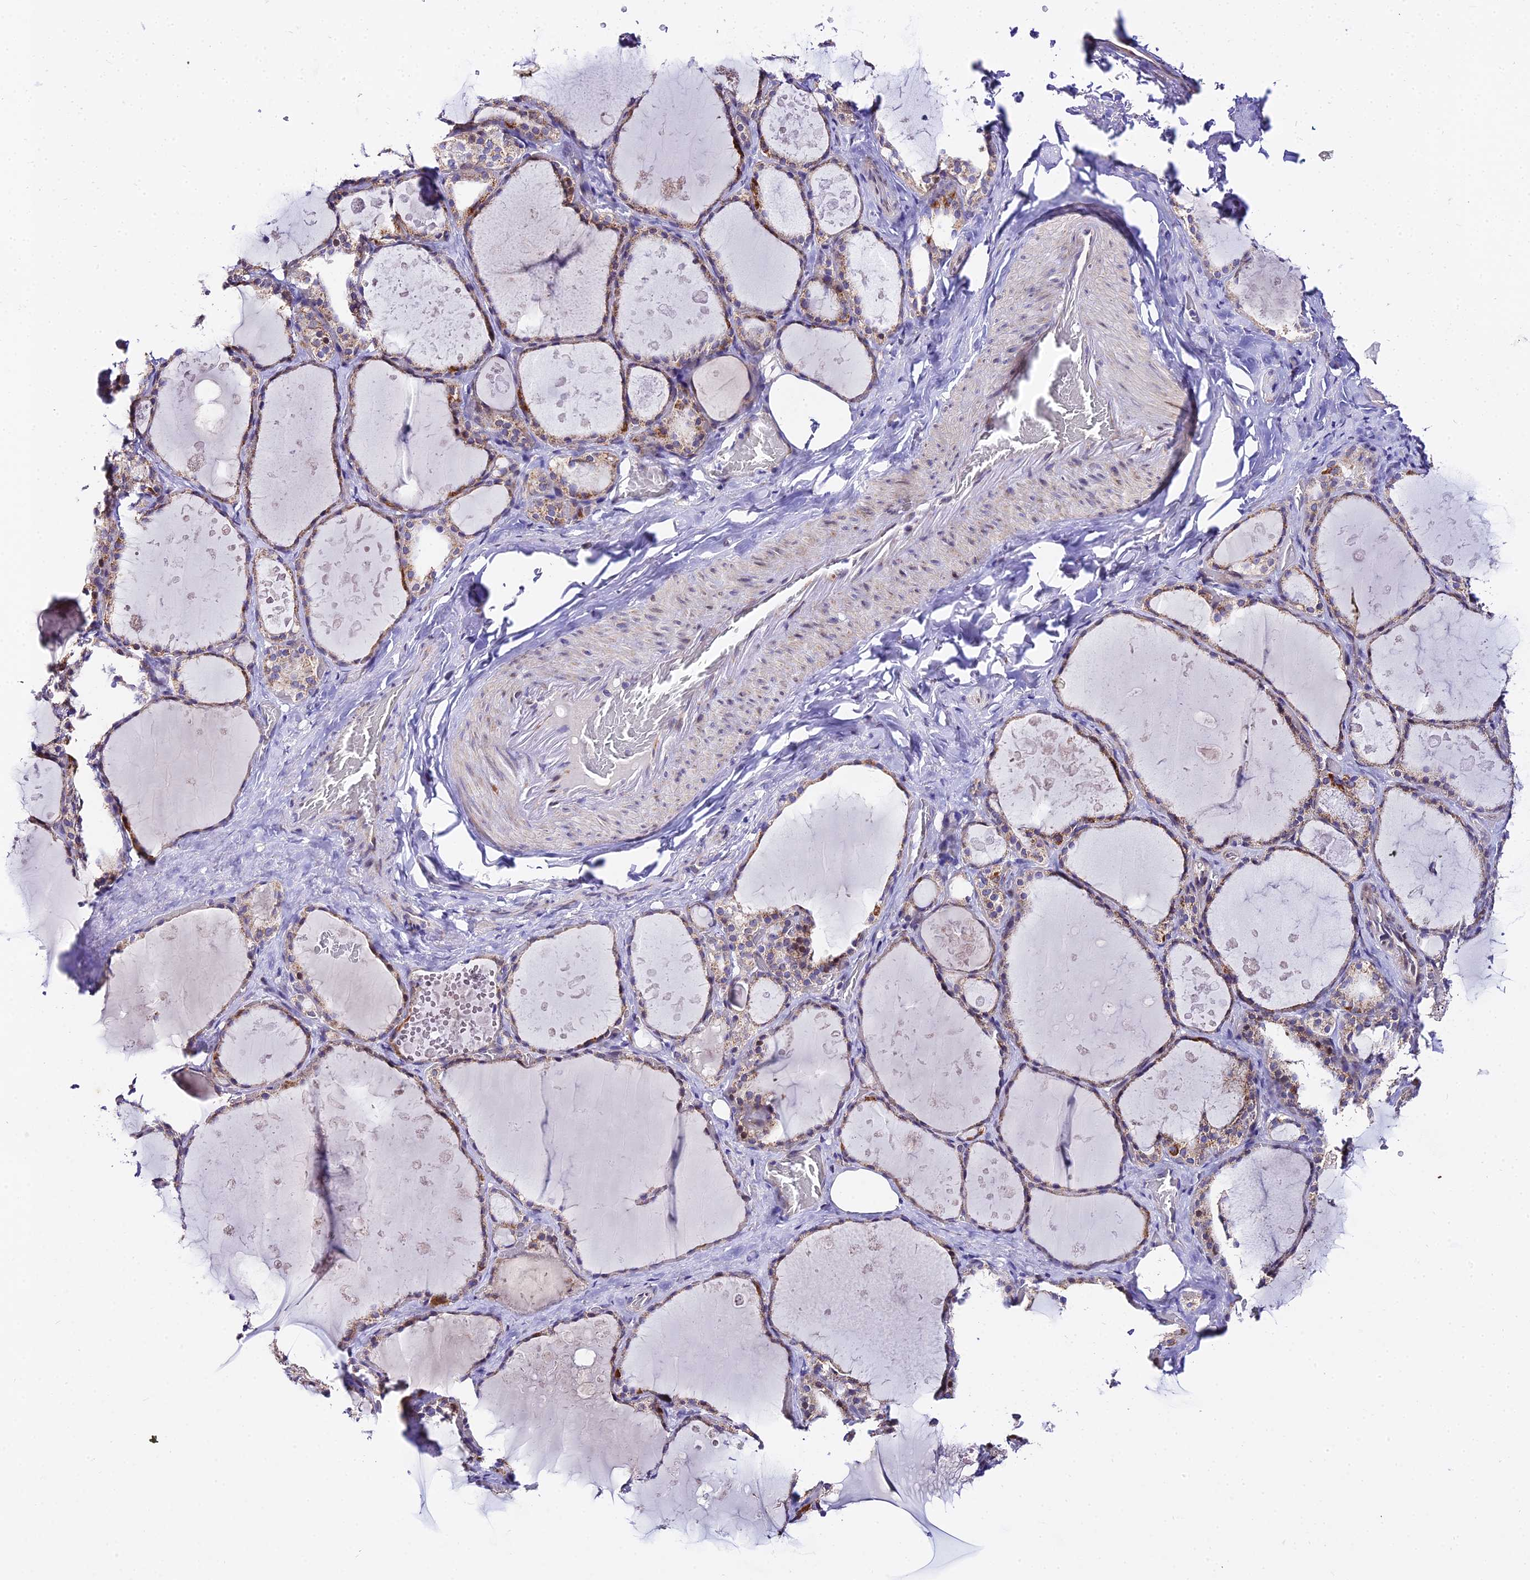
{"staining": {"intensity": "moderate", "quantity": "<25%", "location": "cytoplasmic/membranous"}, "tissue": "thyroid gland", "cell_type": "Glandular cells", "image_type": "normal", "snomed": [{"axis": "morphology", "description": "Normal tissue, NOS"}, {"axis": "topography", "description": "Thyroid gland"}], "caption": "Moderate cytoplasmic/membranous expression for a protein is seen in approximately <25% of glandular cells of benign thyroid gland using IHC.", "gene": "ATP5PB", "patient": {"sex": "male", "age": 61}}